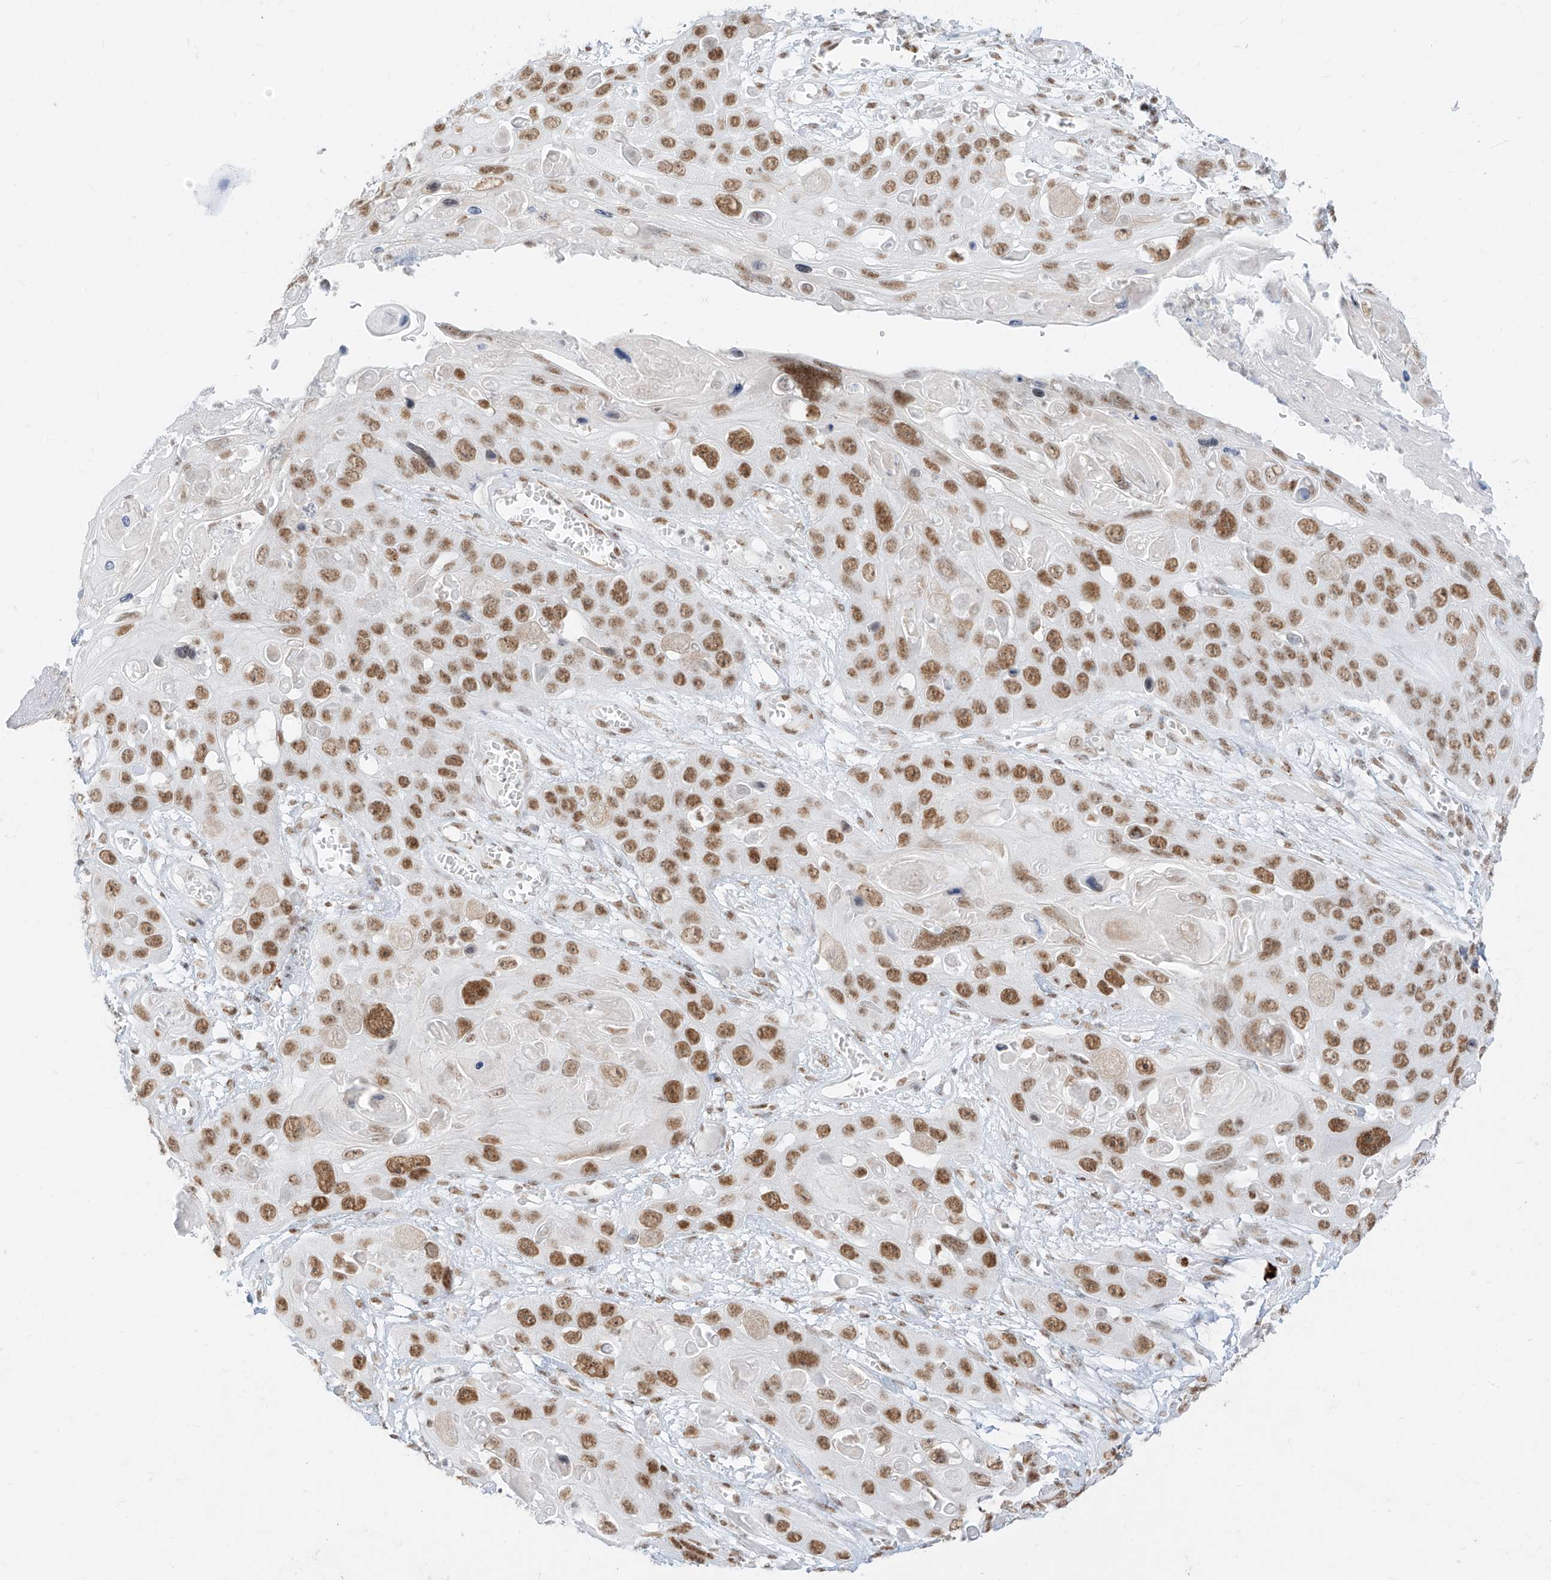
{"staining": {"intensity": "moderate", "quantity": ">75%", "location": "nuclear"}, "tissue": "skin cancer", "cell_type": "Tumor cells", "image_type": "cancer", "snomed": [{"axis": "morphology", "description": "Squamous cell carcinoma, NOS"}, {"axis": "topography", "description": "Skin"}], "caption": "Skin cancer (squamous cell carcinoma) stained for a protein (brown) shows moderate nuclear positive staining in approximately >75% of tumor cells.", "gene": "SUPT5H", "patient": {"sex": "male", "age": 55}}